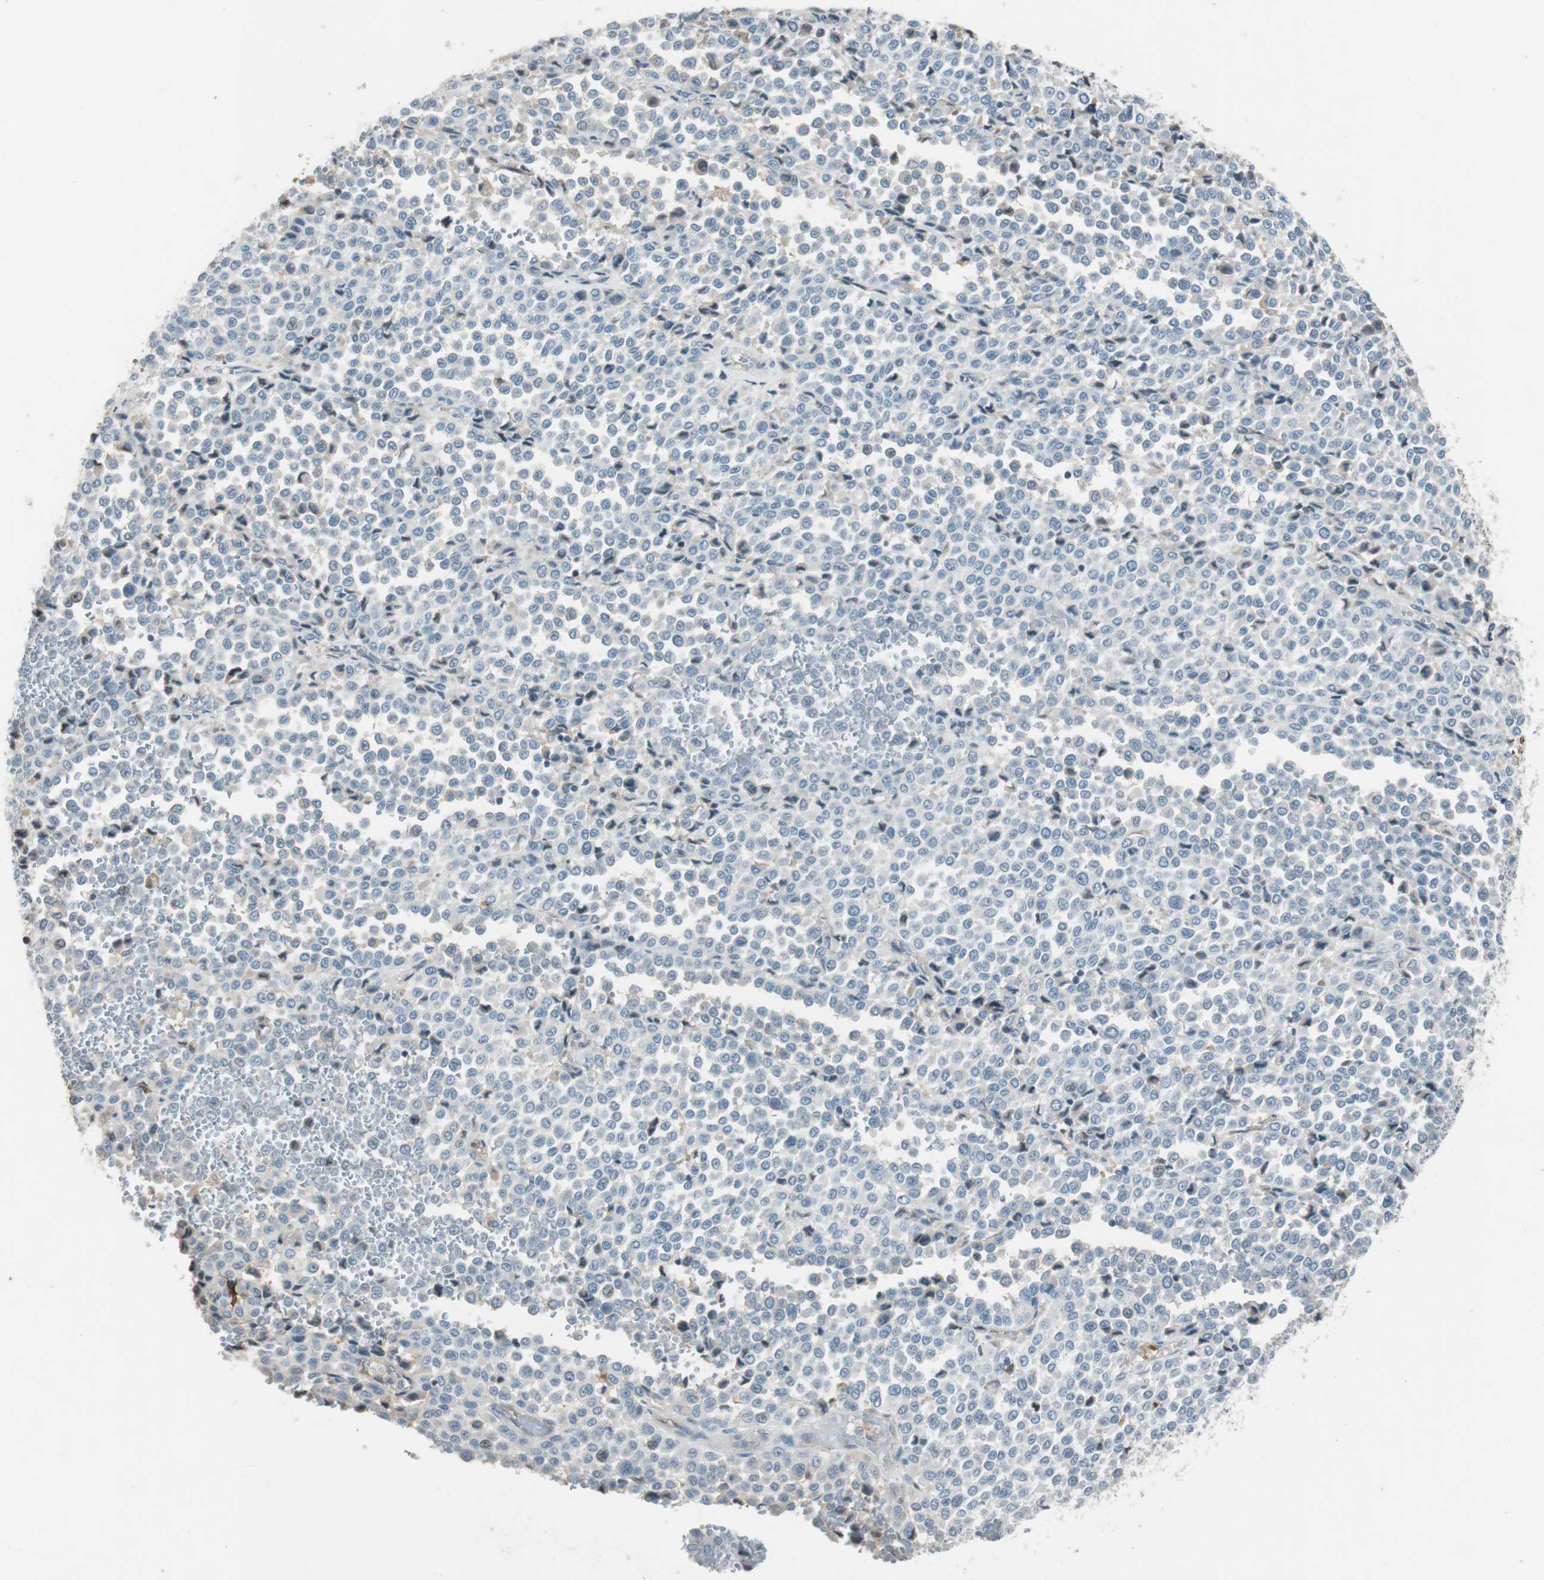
{"staining": {"intensity": "negative", "quantity": "none", "location": "none"}, "tissue": "melanoma", "cell_type": "Tumor cells", "image_type": "cancer", "snomed": [{"axis": "morphology", "description": "Malignant melanoma, Metastatic site"}, {"axis": "topography", "description": "Pancreas"}], "caption": "An immunohistochemistry image of melanoma is shown. There is no staining in tumor cells of melanoma.", "gene": "PDPN", "patient": {"sex": "female", "age": 30}}